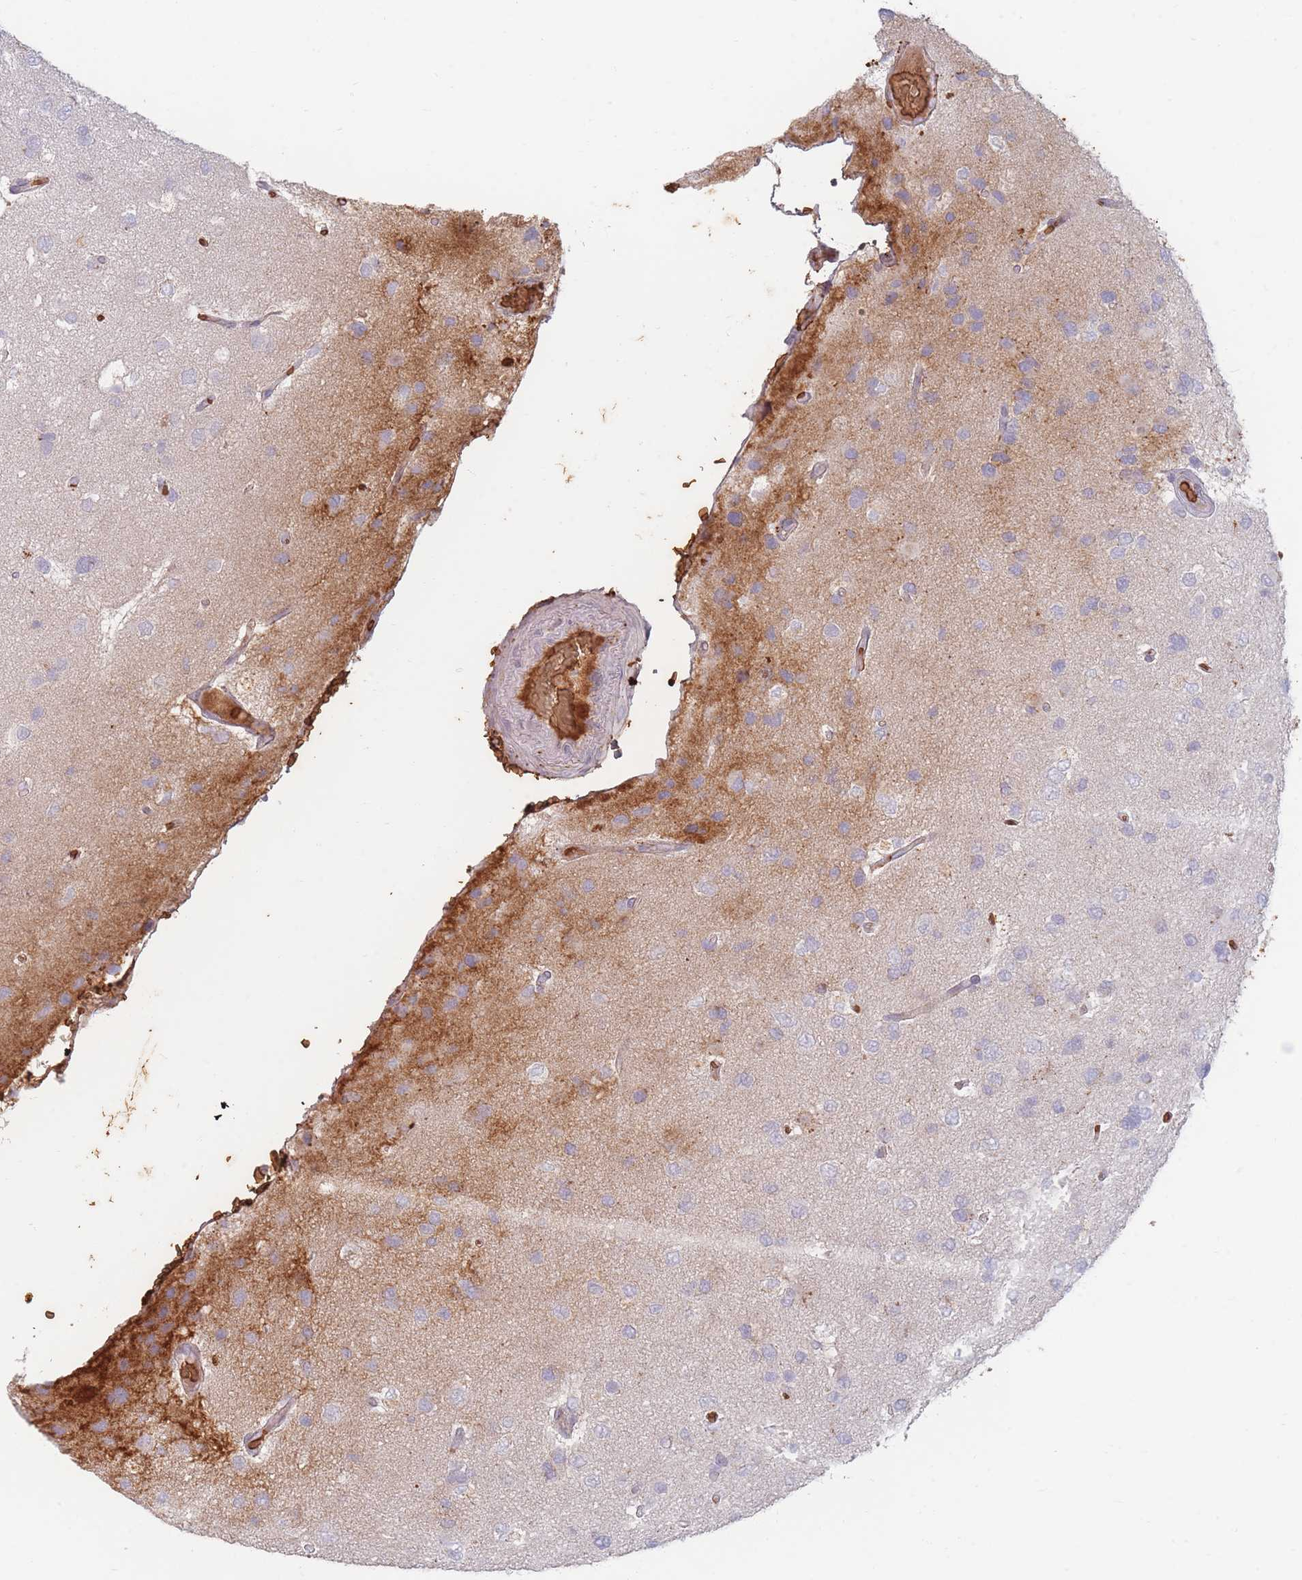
{"staining": {"intensity": "negative", "quantity": "none", "location": "none"}, "tissue": "glioma", "cell_type": "Tumor cells", "image_type": "cancer", "snomed": [{"axis": "morphology", "description": "Glioma, malignant, High grade"}, {"axis": "topography", "description": "Brain"}], "caption": "Immunohistochemistry histopathology image of neoplastic tissue: glioma stained with DAB shows no significant protein positivity in tumor cells.", "gene": "SLC2A6", "patient": {"sex": "male", "age": 53}}